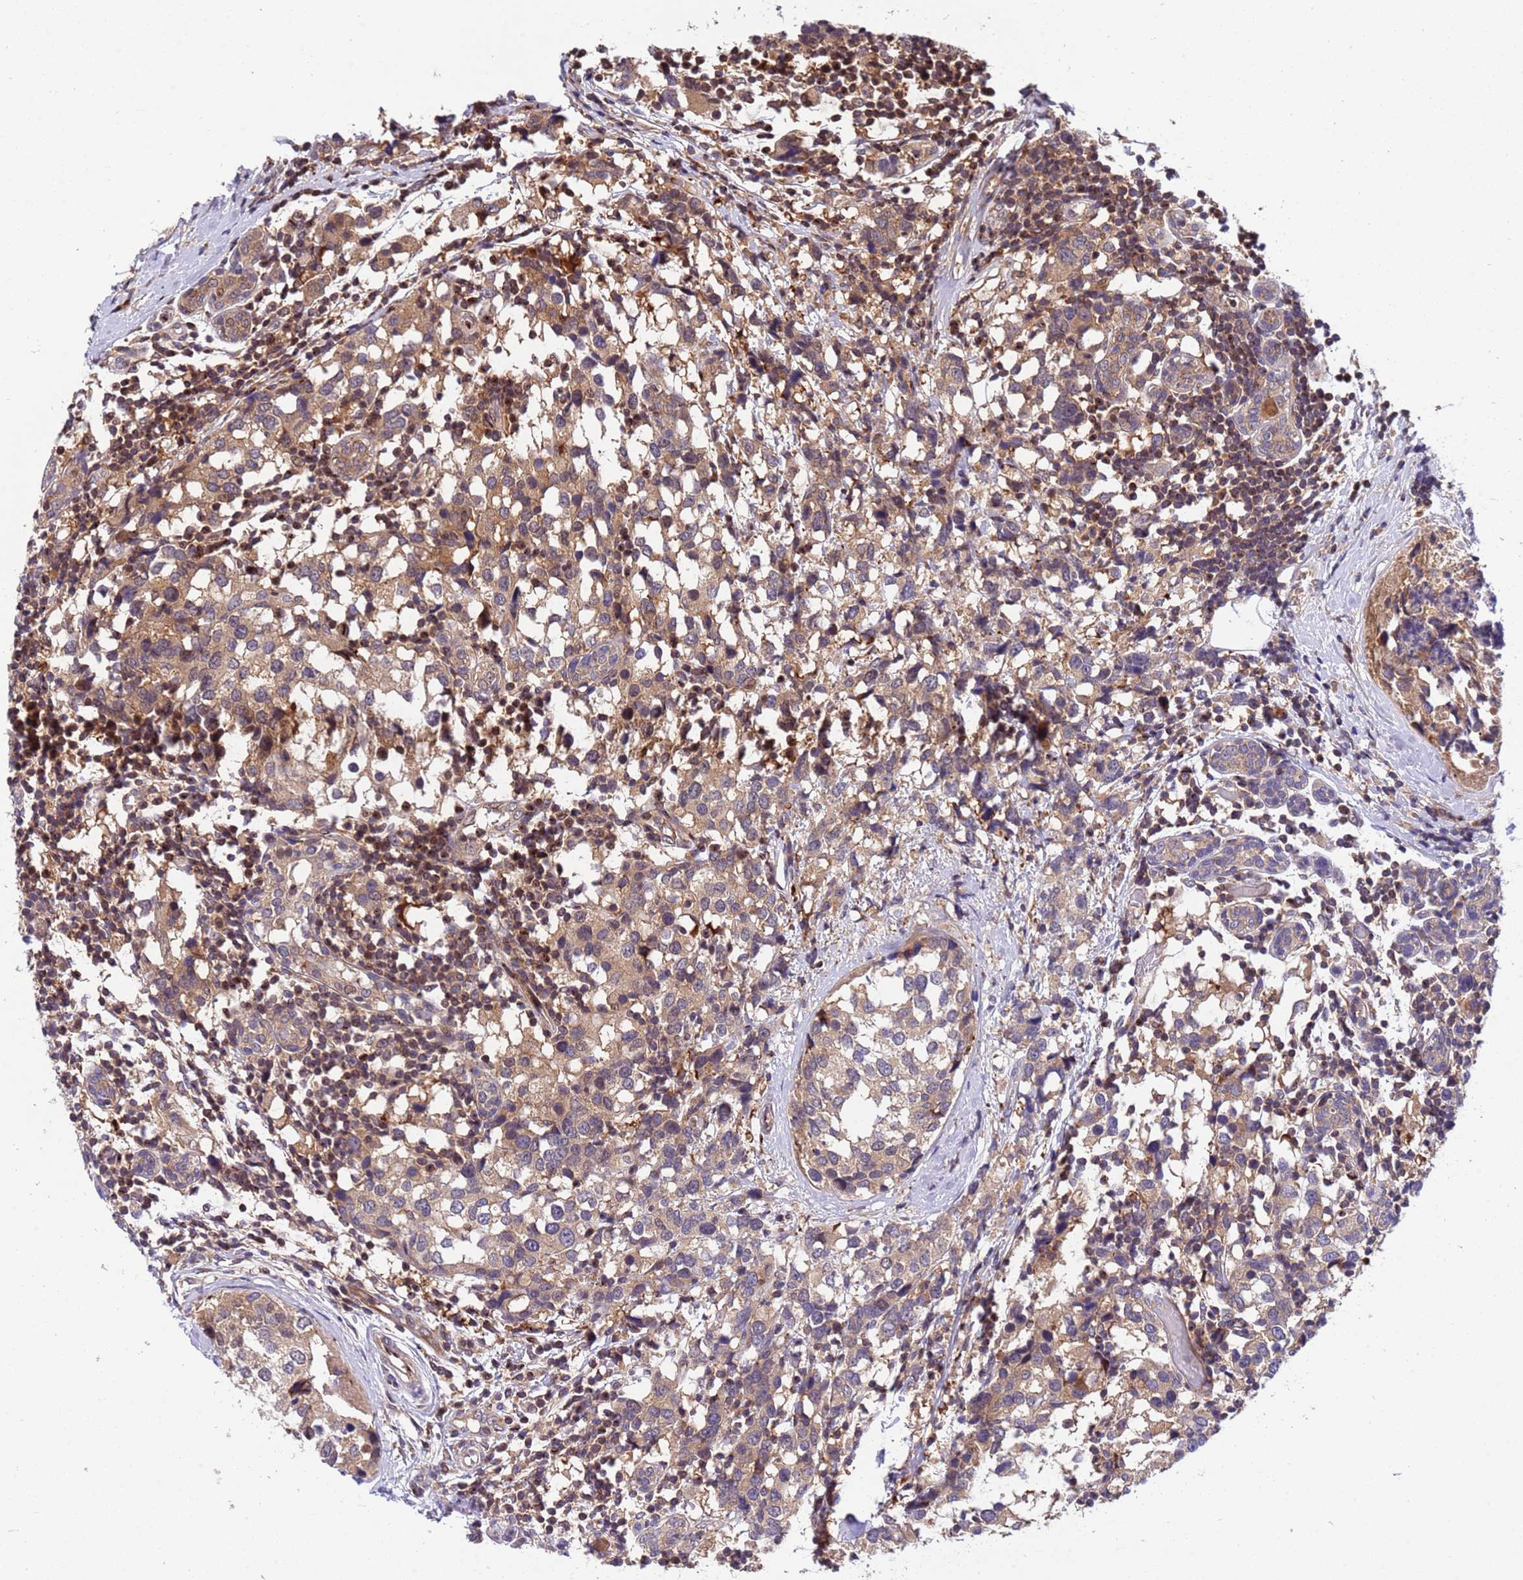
{"staining": {"intensity": "moderate", "quantity": ">75%", "location": "cytoplasmic/membranous"}, "tissue": "breast cancer", "cell_type": "Tumor cells", "image_type": "cancer", "snomed": [{"axis": "morphology", "description": "Lobular carcinoma"}, {"axis": "topography", "description": "Breast"}], "caption": "DAB (3,3'-diaminobenzidine) immunohistochemical staining of human breast cancer (lobular carcinoma) exhibits moderate cytoplasmic/membranous protein staining in about >75% of tumor cells. The protein is shown in brown color, while the nuclei are stained blue.", "gene": "PARP16", "patient": {"sex": "female", "age": 59}}